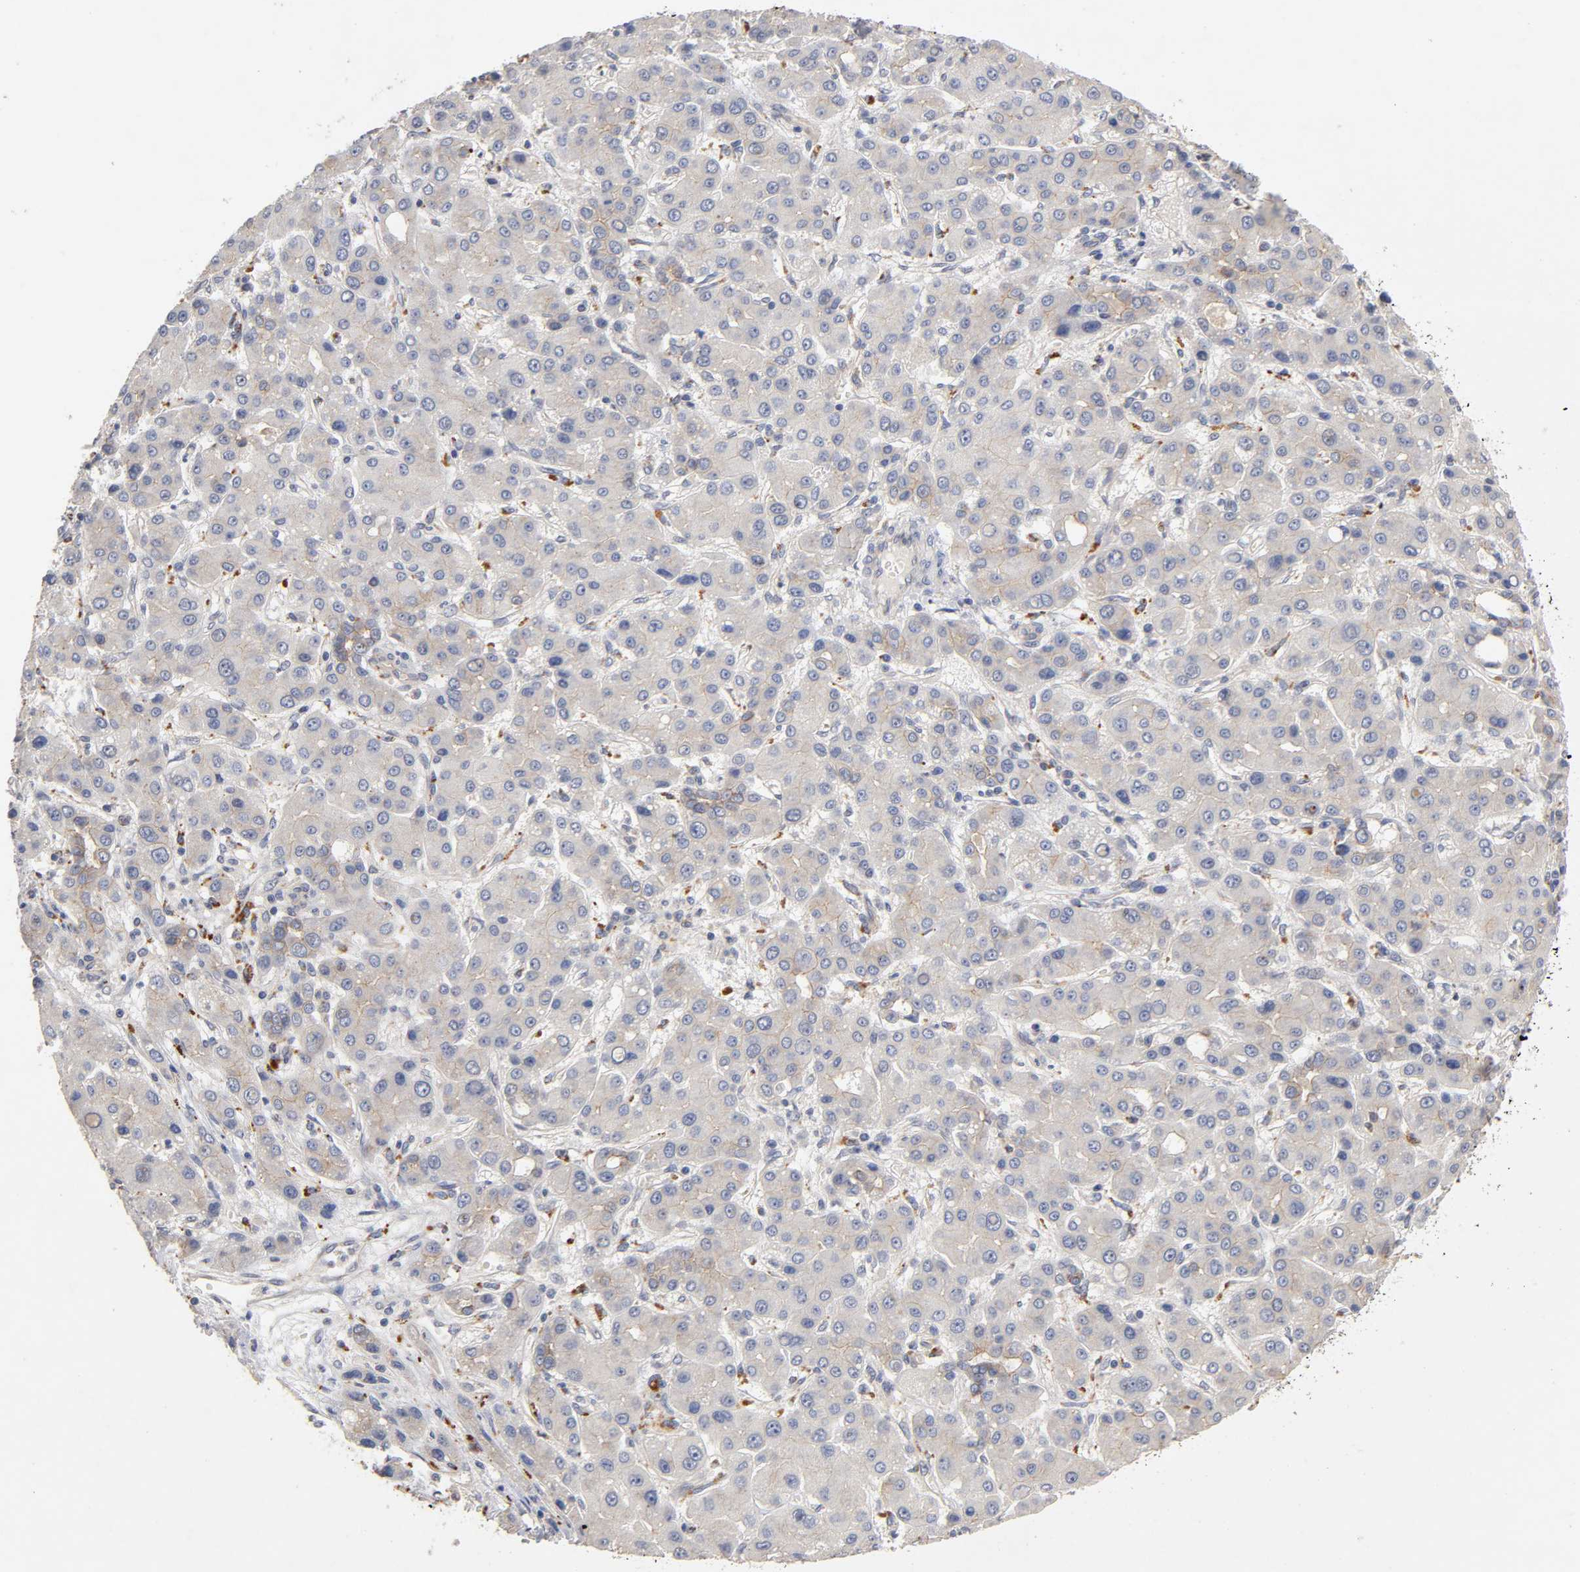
{"staining": {"intensity": "weak", "quantity": ">75%", "location": "cytoplasmic/membranous"}, "tissue": "liver cancer", "cell_type": "Tumor cells", "image_type": "cancer", "snomed": [{"axis": "morphology", "description": "Carcinoma, Hepatocellular, NOS"}, {"axis": "topography", "description": "Liver"}], "caption": "High-magnification brightfield microscopy of liver cancer stained with DAB (3,3'-diaminobenzidine) (brown) and counterstained with hematoxylin (blue). tumor cells exhibit weak cytoplasmic/membranous positivity is seen in approximately>75% of cells. Using DAB (brown) and hematoxylin (blue) stains, captured at high magnification using brightfield microscopy.", "gene": "PDZD11", "patient": {"sex": "male", "age": 55}}